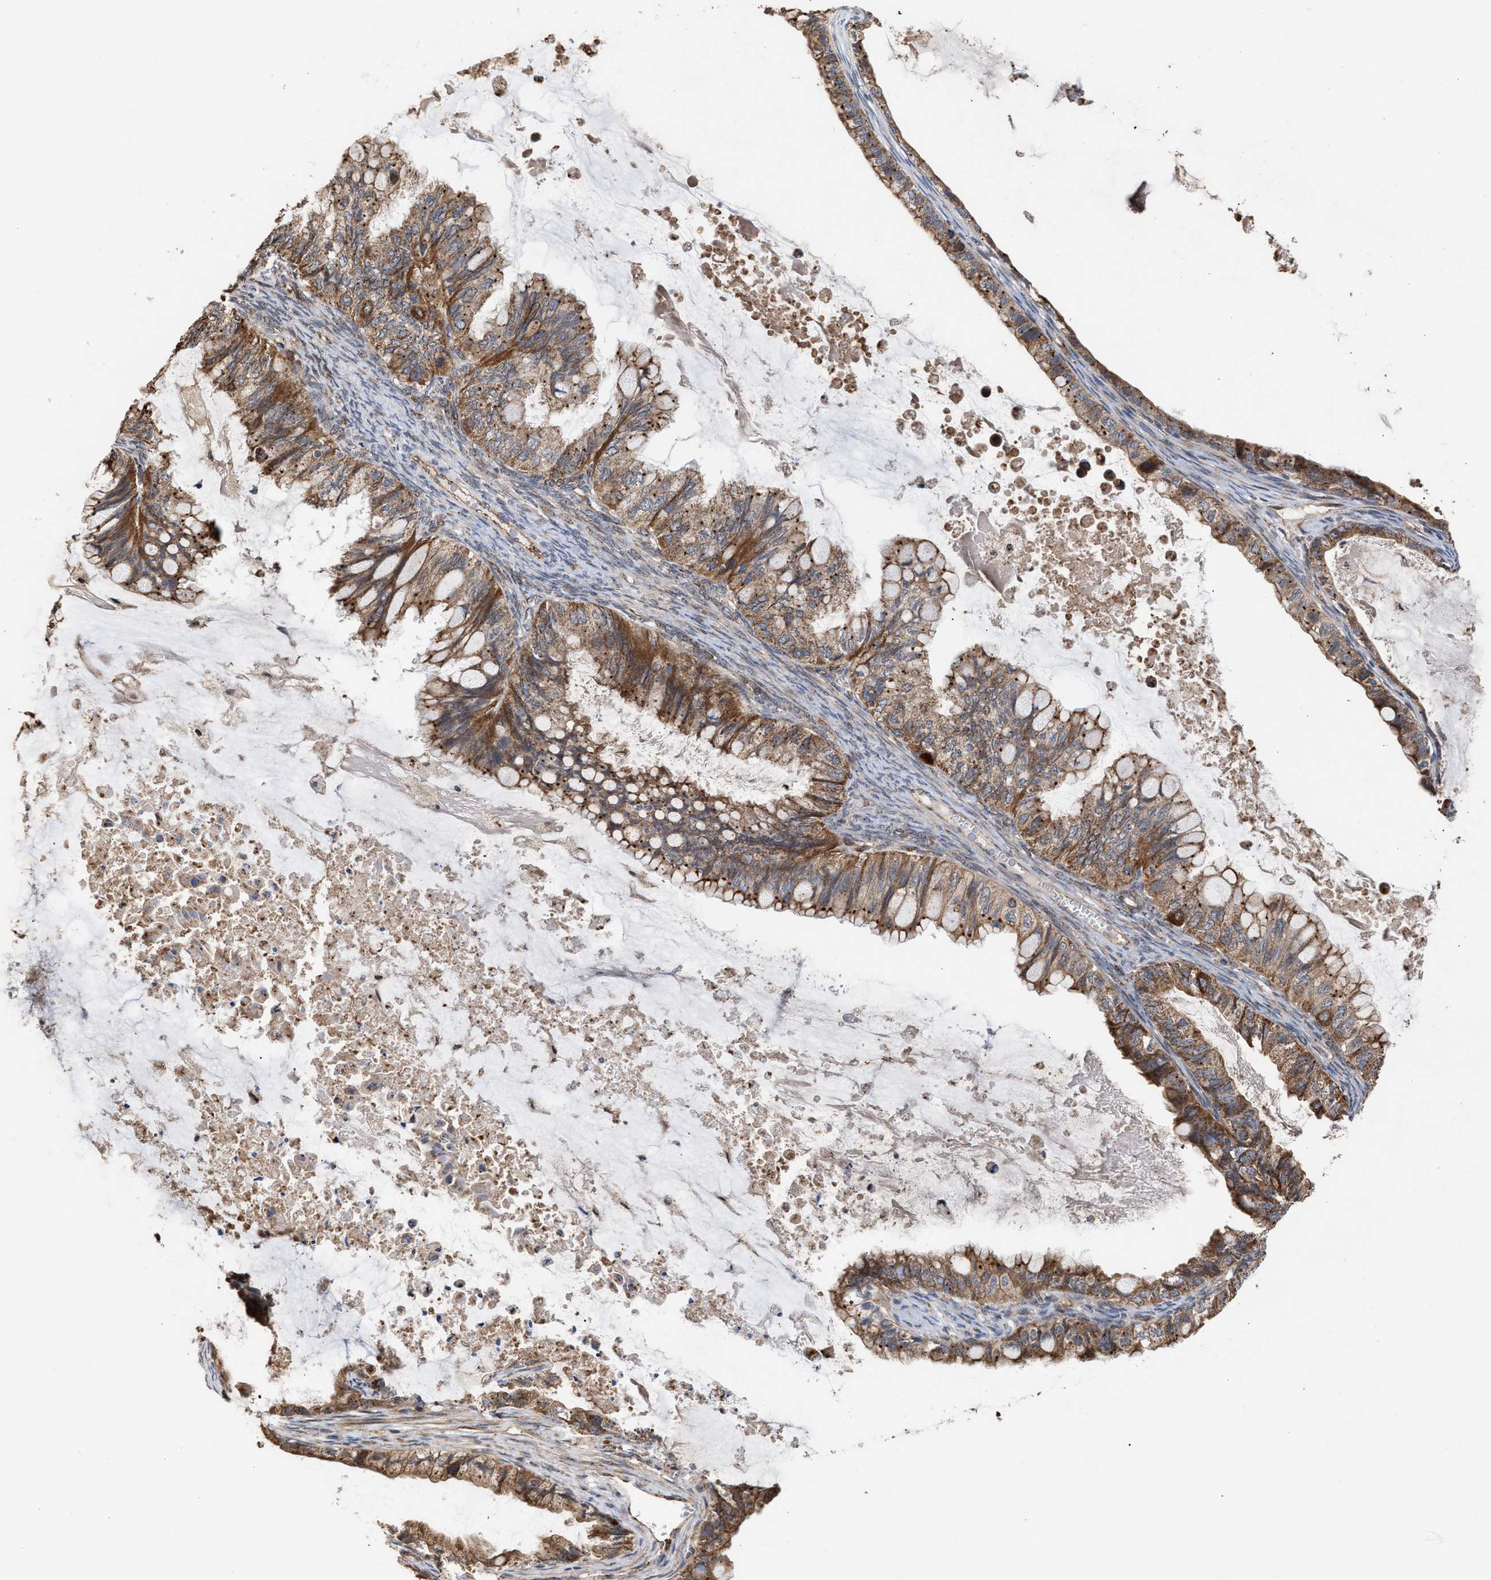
{"staining": {"intensity": "strong", "quantity": ">75%", "location": "cytoplasmic/membranous"}, "tissue": "ovarian cancer", "cell_type": "Tumor cells", "image_type": "cancer", "snomed": [{"axis": "morphology", "description": "Cystadenocarcinoma, mucinous, NOS"}, {"axis": "topography", "description": "Ovary"}], "caption": "The histopathology image demonstrates a brown stain indicating the presence of a protein in the cytoplasmic/membranous of tumor cells in ovarian cancer (mucinous cystadenocarcinoma).", "gene": "EXOSC2", "patient": {"sex": "female", "age": 80}}